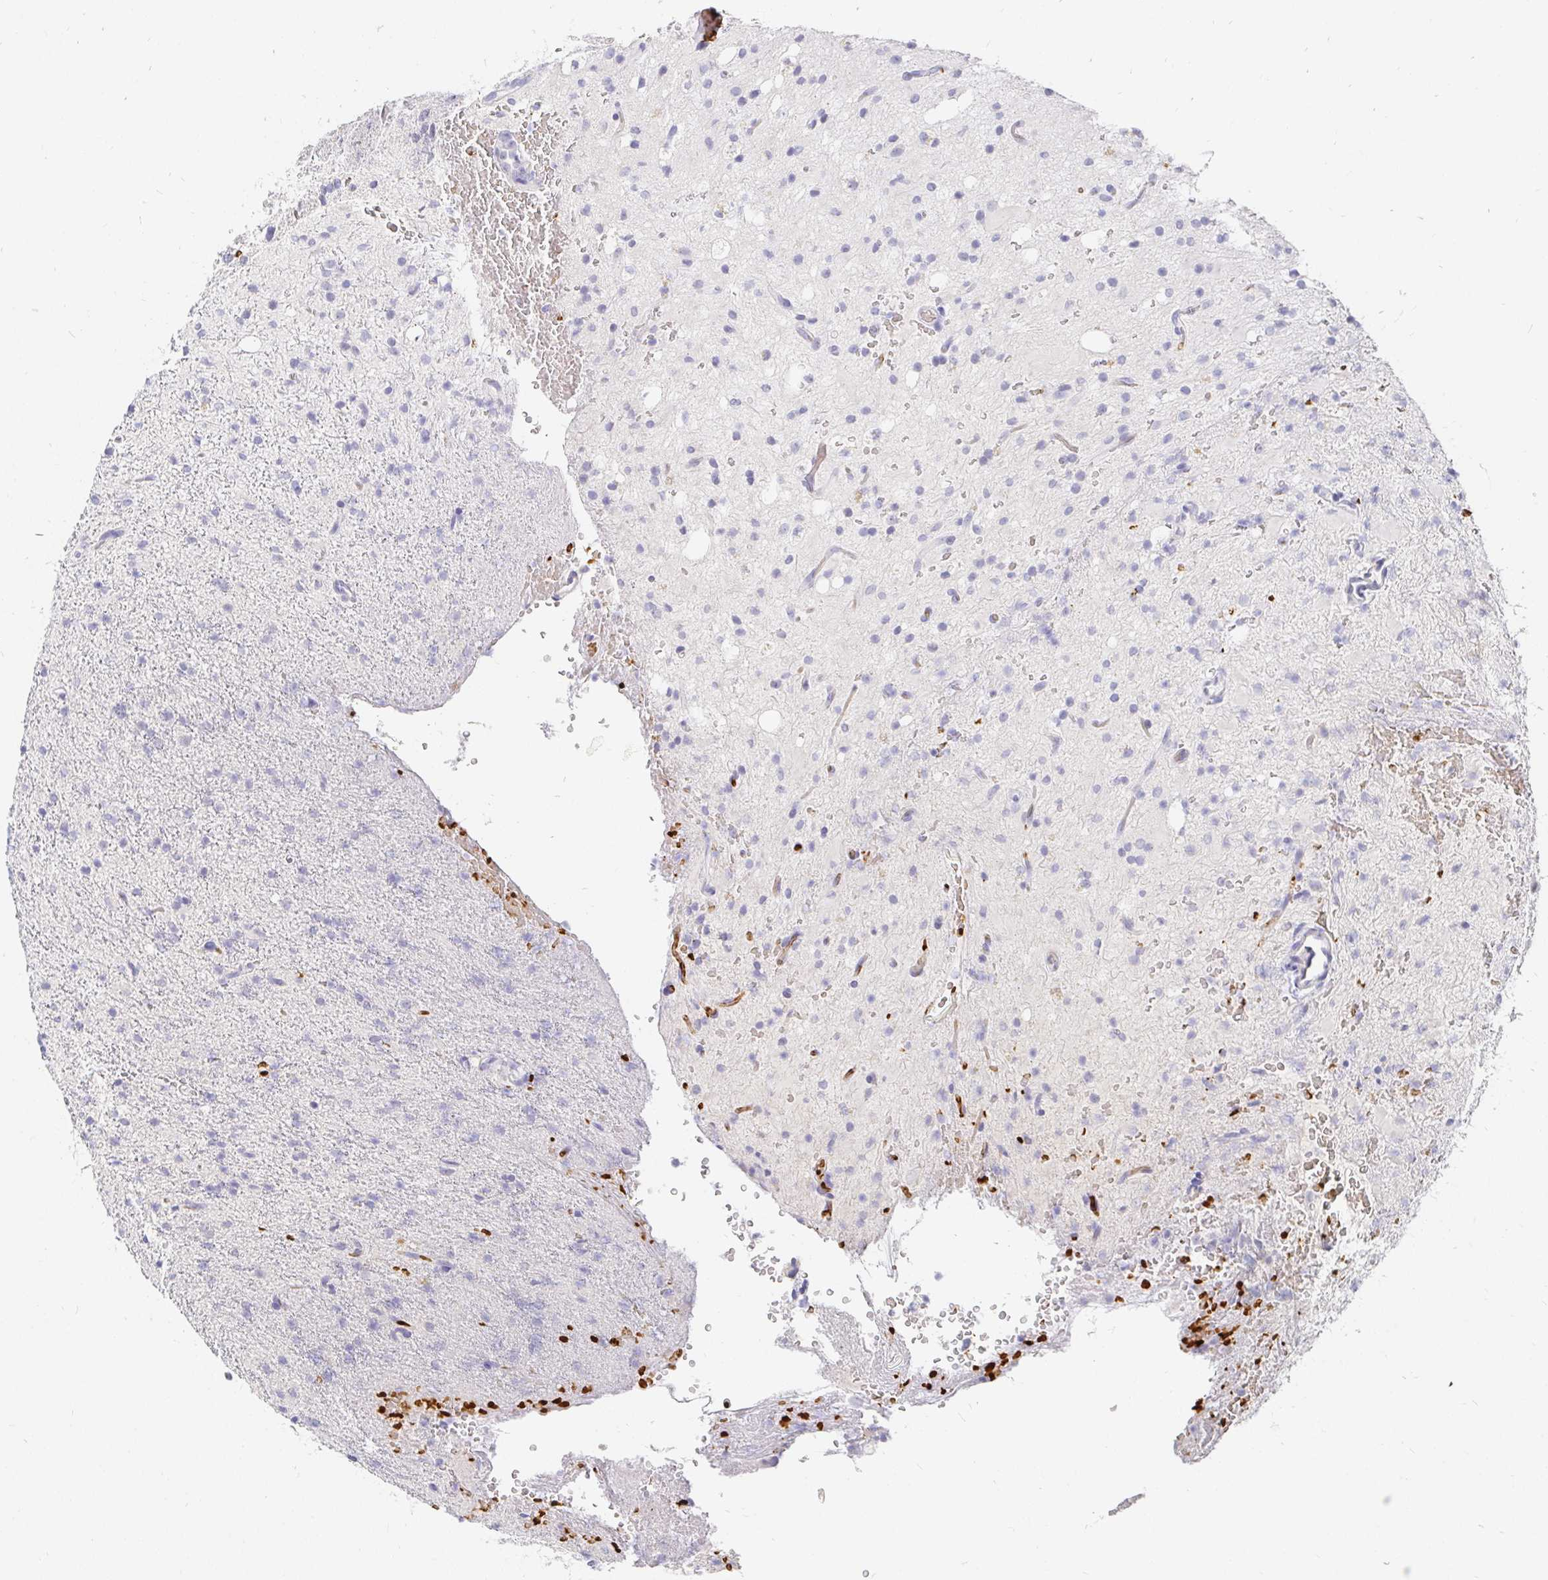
{"staining": {"intensity": "negative", "quantity": "none", "location": "none"}, "tissue": "glioma", "cell_type": "Tumor cells", "image_type": "cancer", "snomed": [{"axis": "morphology", "description": "Glioma, malignant, Low grade"}, {"axis": "topography", "description": "Brain"}], "caption": "Tumor cells show no significant staining in glioma. (Brightfield microscopy of DAB IHC at high magnification).", "gene": "FGF21", "patient": {"sex": "female", "age": 33}}